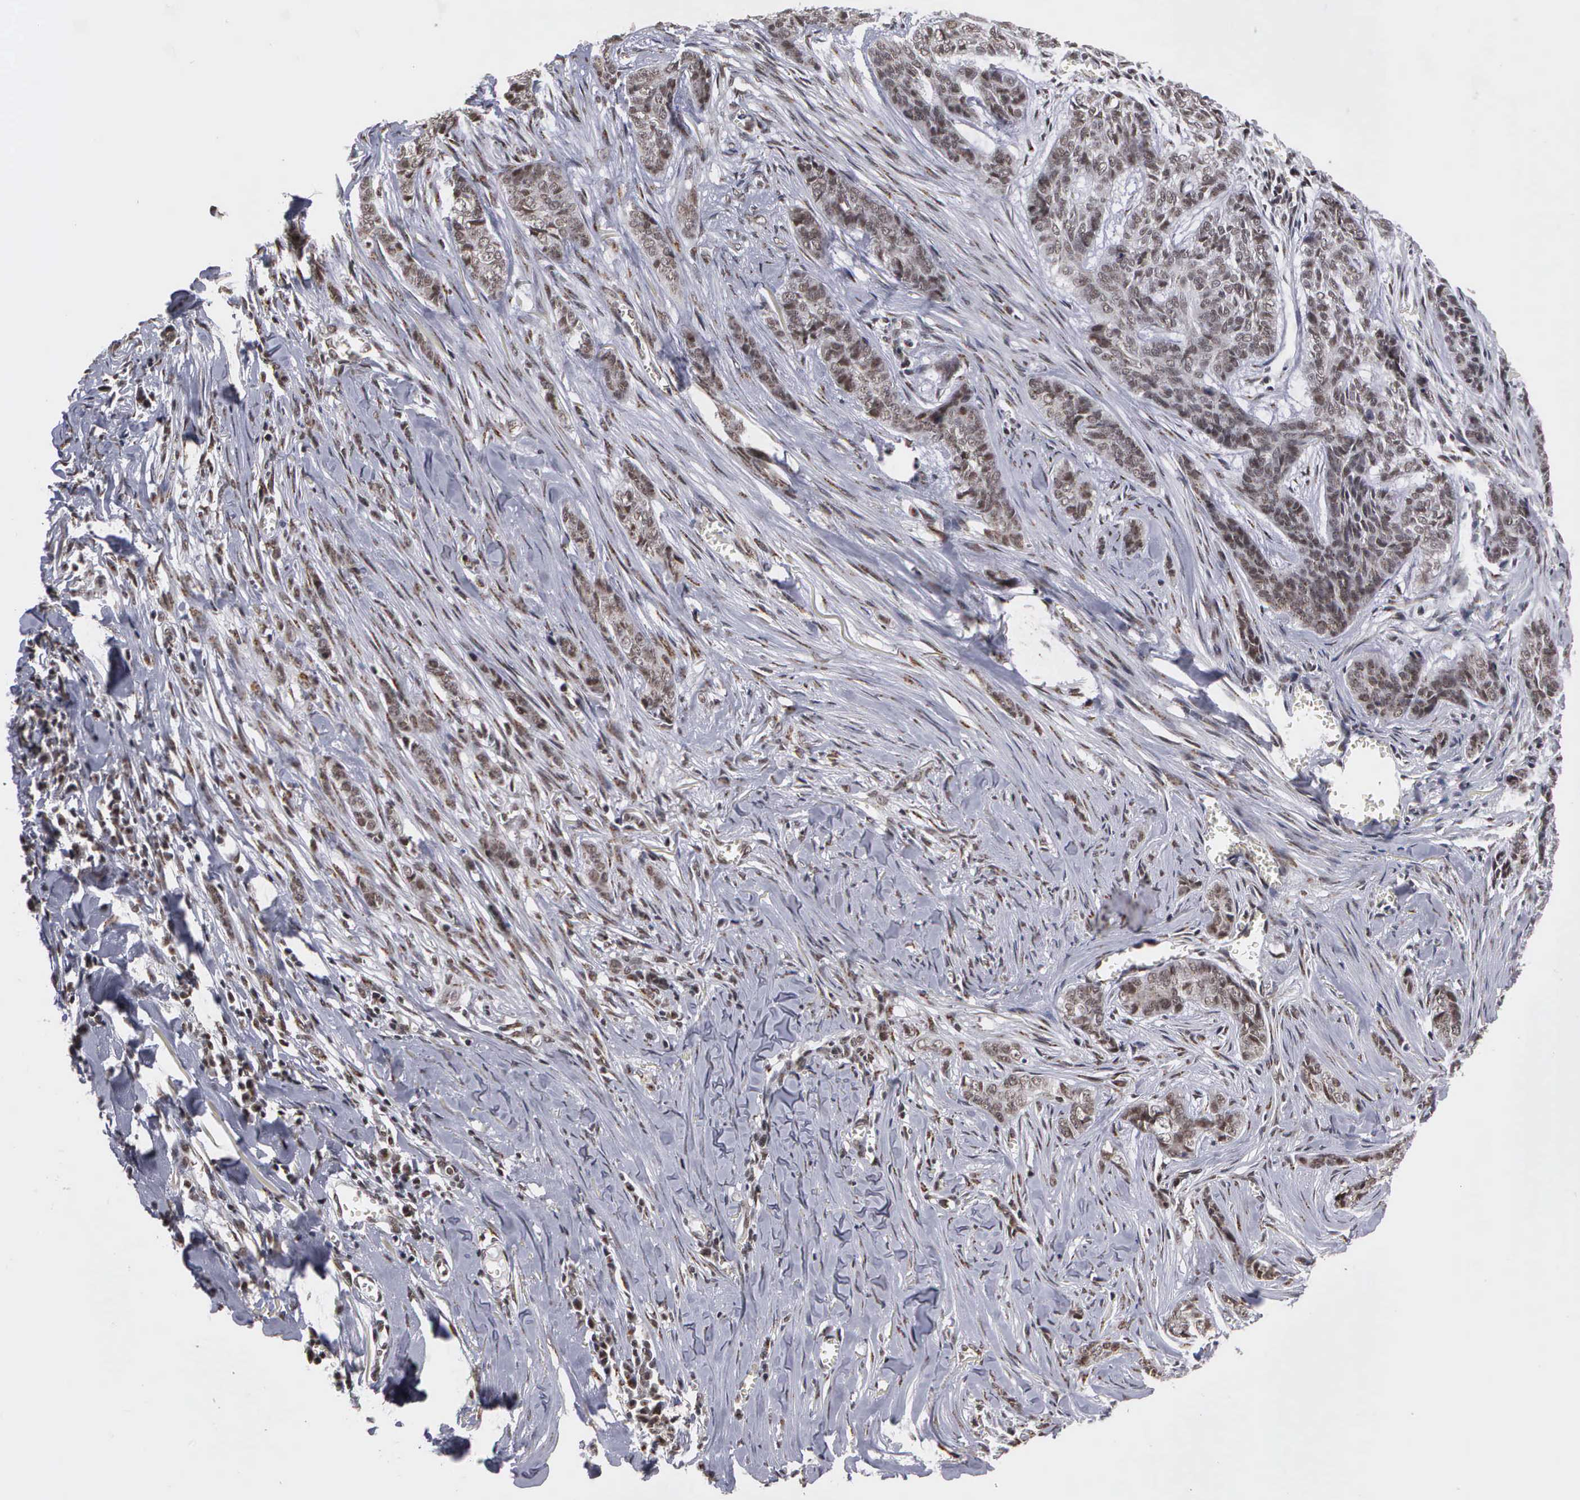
{"staining": {"intensity": "moderate", "quantity": ">75%", "location": "nuclear"}, "tissue": "skin cancer", "cell_type": "Tumor cells", "image_type": "cancer", "snomed": [{"axis": "morphology", "description": "Normal tissue, NOS"}, {"axis": "morphology", "description": "Basal cell carcinoma"}, {"axis": "topography", "description": "Skin"}], "caption": "Approximately >75% of tumor cells in human skin cancer (basal cell carcinoma) exhibit moderate nuclear protein expression as visualized by brown immunohistochemical staining.", "gene": "GTF2A1", "patient": {"sex": "female", "age": 65}}